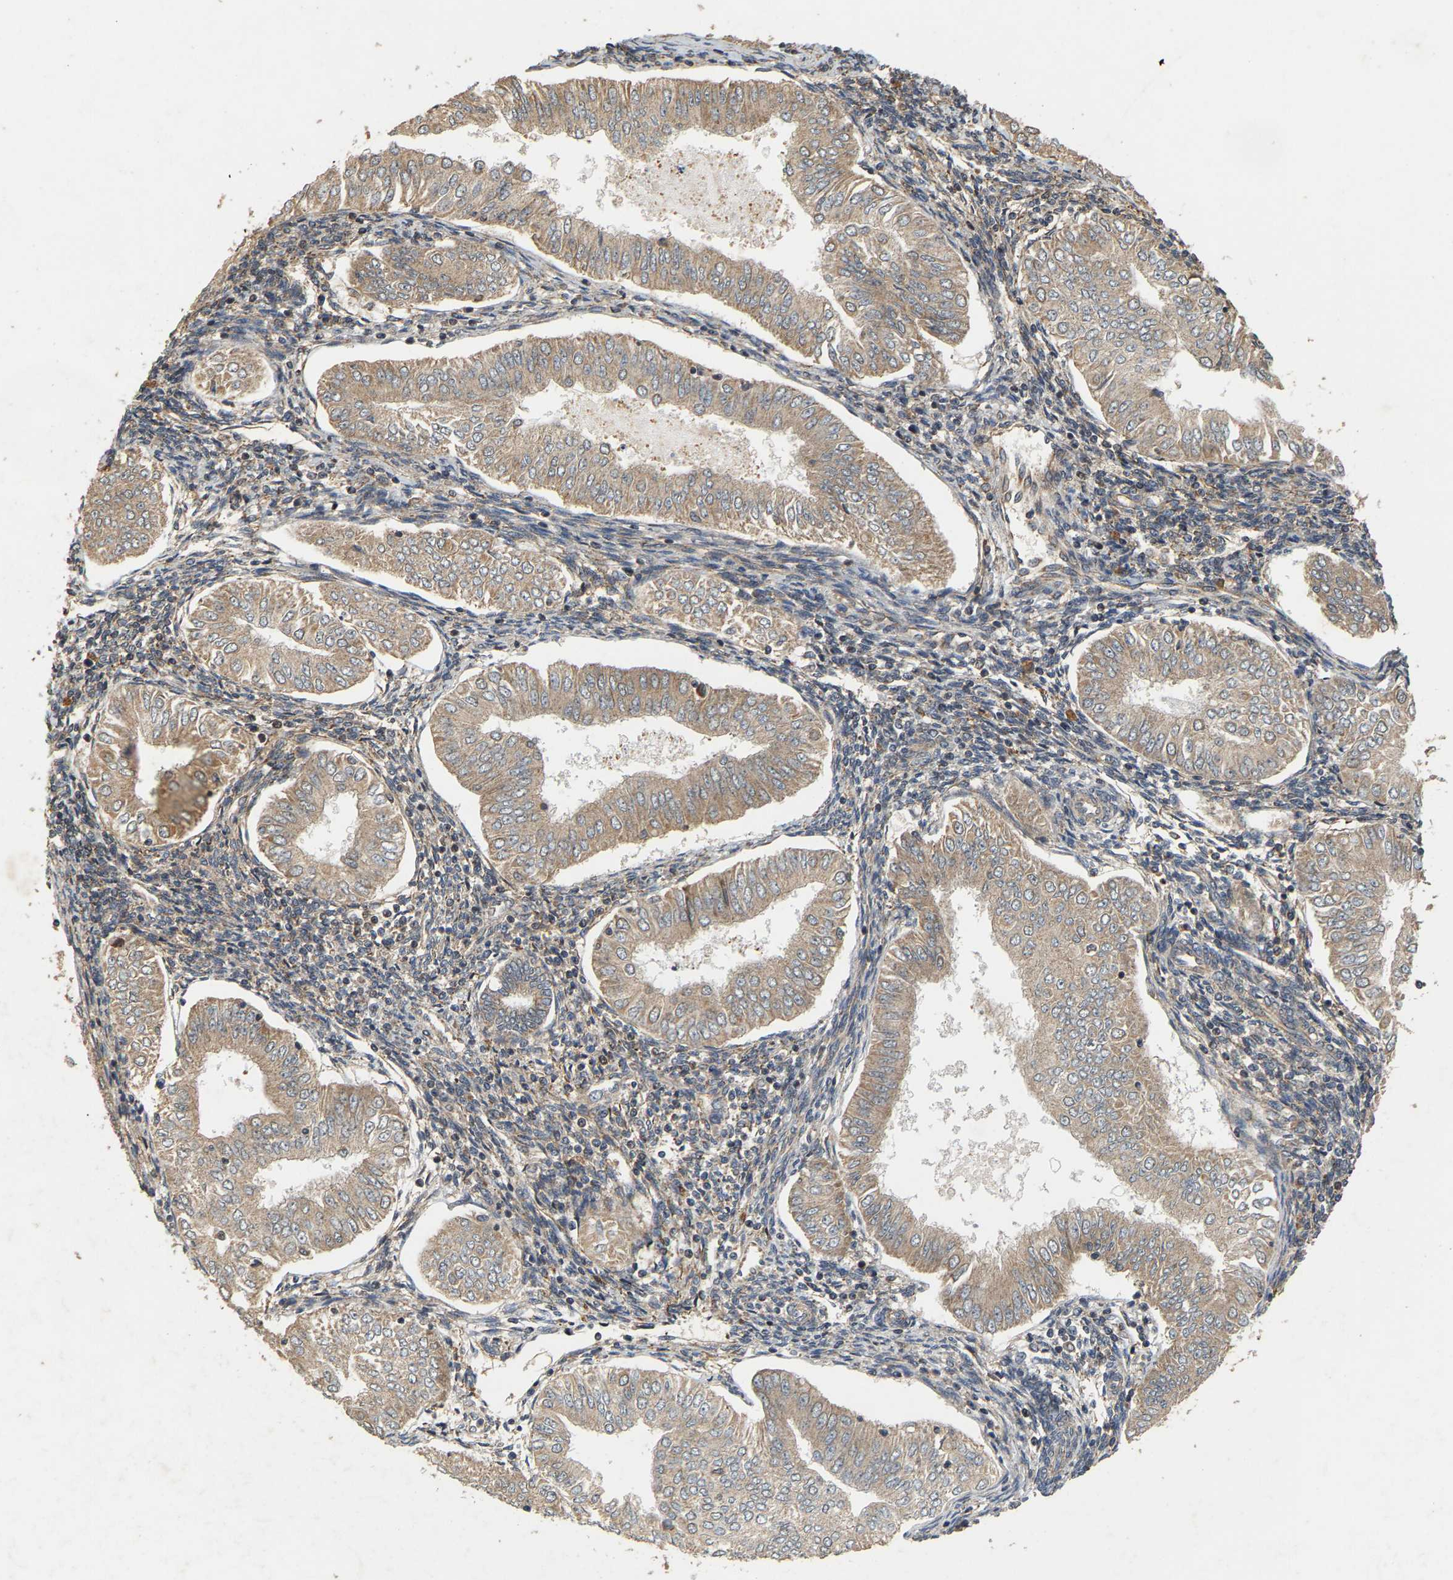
{"staining": {"intensity": "weak", "quantity": ">75%", "location": "cytoplasmic/membranous"}, "tissue": "endometrial cancer", "cell_type": "Tumor cells", "image_type": "cancer", "snomed": [{"axis": "morphology", "description": "Normal tissue, NOS"}, {"axis": "morphology", "description": "Adenocarcinoma, NOS"}, {"axis": "topography", "description": "Endometrium"}], "caption": "This is a micrograph of immunohistochemistry (IHC) staining of adenocarcinoma (endometrial), which shows weak expression in the cytoplasmic/membranous of tumor cells.", "gene": "CIDEC", "patient": {"sex": "female", "age": 53}}